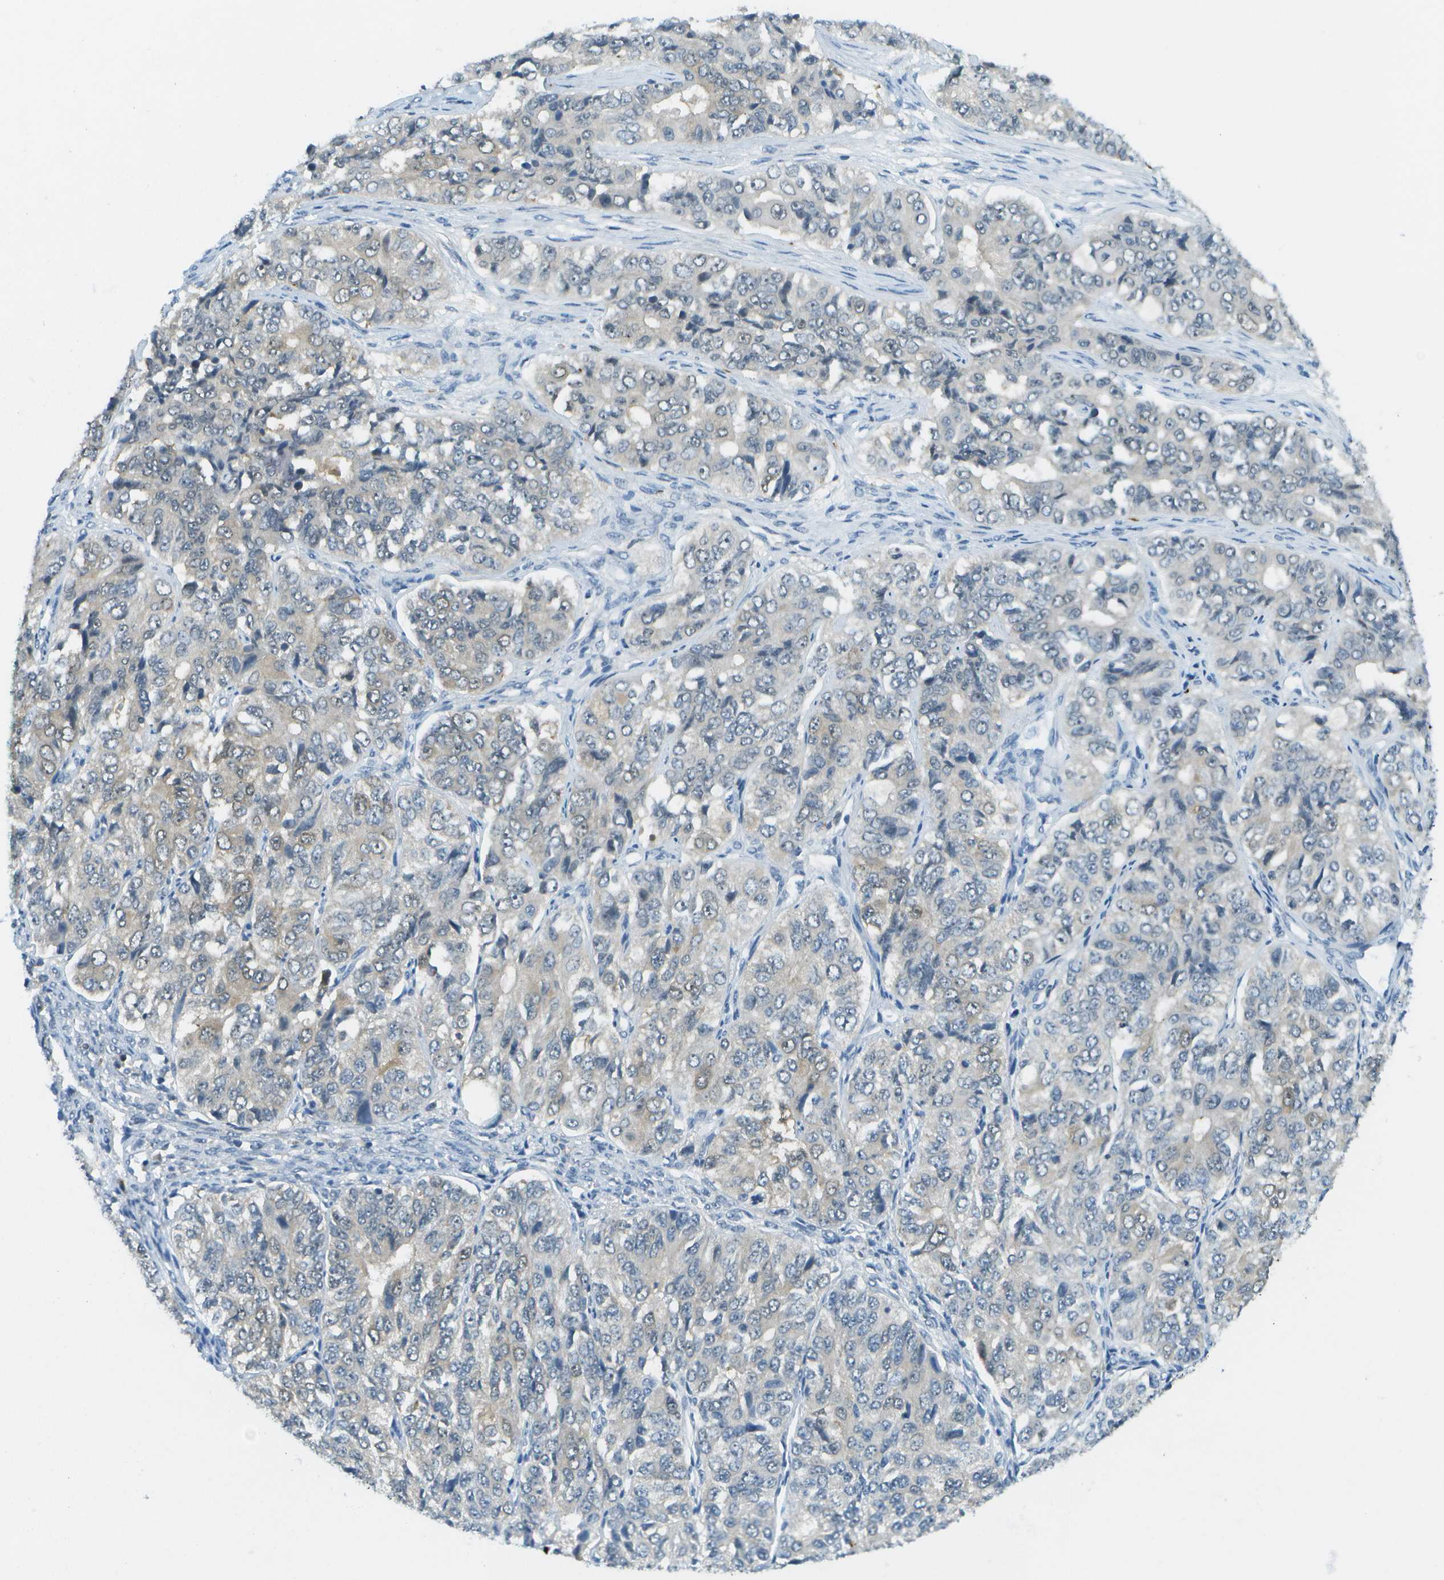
{"staining": {"intensity": "weak", "quantity": "<25%", "location": "cytoplasmic/membranous"}, "tissue": "ovarian cancer", "cell_type": "Tumor cells", "image_type": "cancer", "snomed": [{"axis": "morphology", "description": "Carcinoma, endometroid"}, {"axis": "topography", "description": "Ovary"}], "caption": "Immunohistochemistry (IHC) of human ovarian cancer shows no expression in tumor cells.", "gene": "CDH23", "patient": {"sex": "female", "age": 51}}